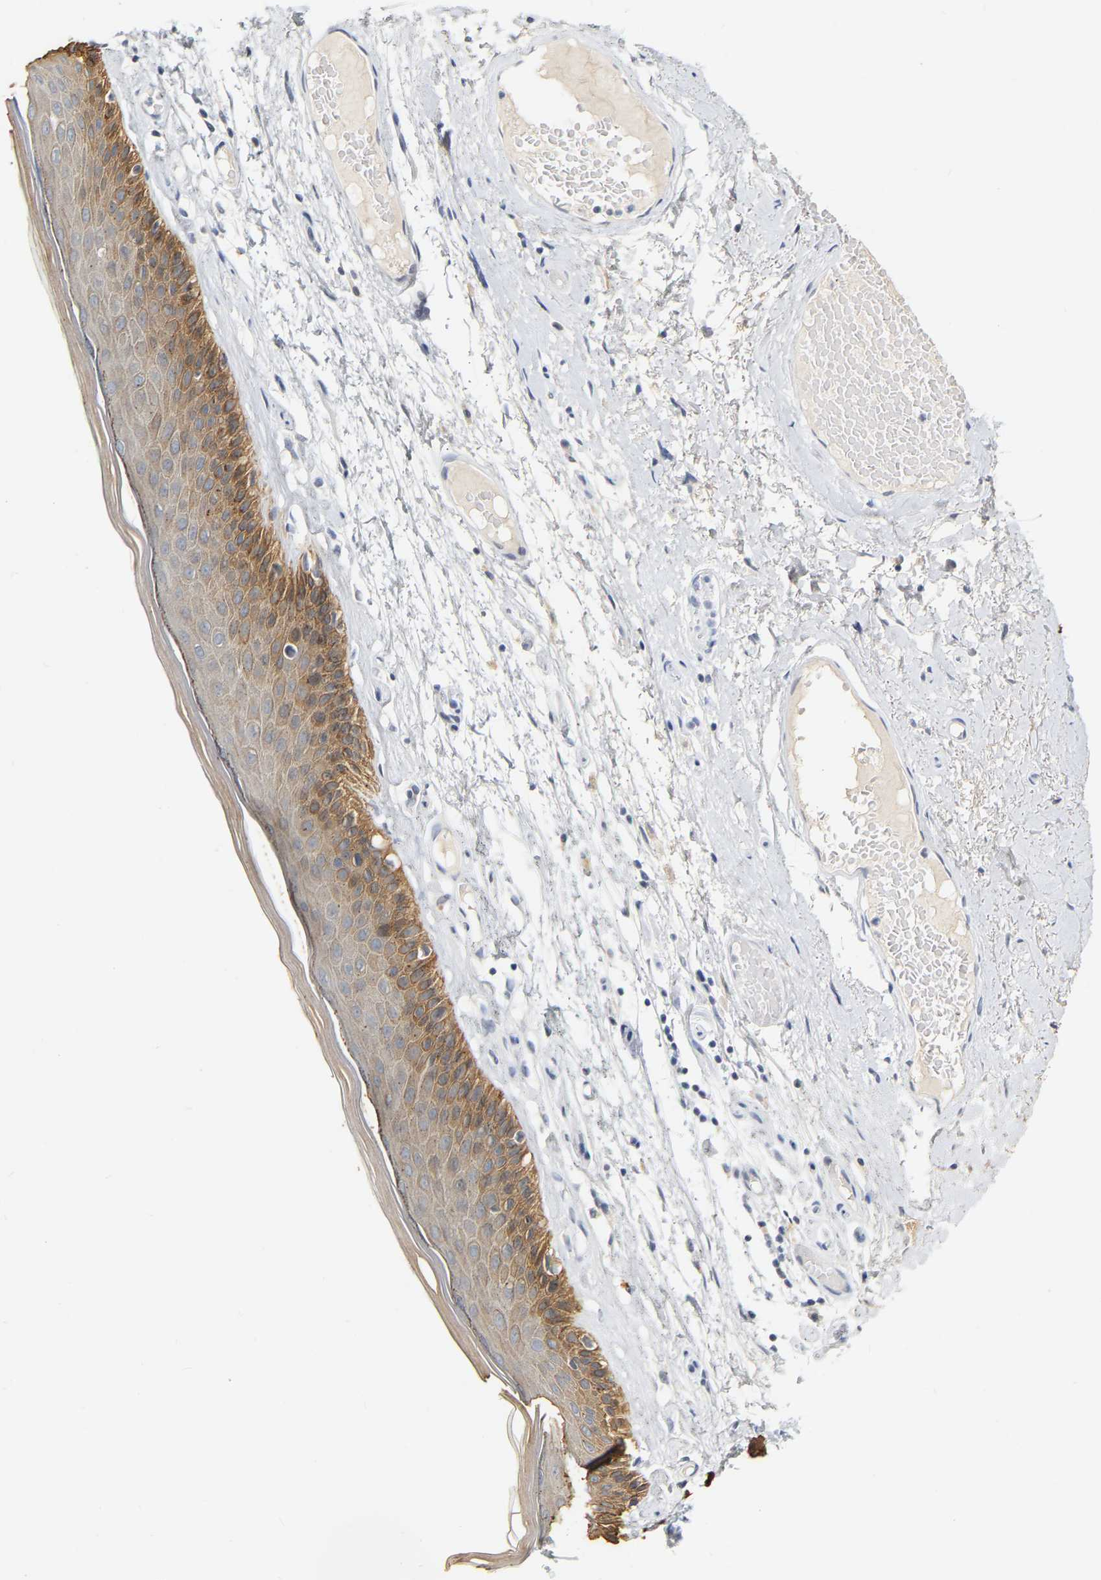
{"staining": {"intensity": "moderate", "quantity": "25%-75%", "location": "cytoplasmic/membranous"}, "tissue": "skin", "cell_type": "Epidermal cells", "image_type": "normal", "snomed": [{"axis": "morphology", "description": "Normal tissue, NOS"}, {"axis": "topography", "description": "Vulva"}], "caption": "A high-resolution image shows immunohistochemistry (IHC) staining of normal skin, which exhibits moderate cytoplasmic/membranous positivity in approximately 25%-75% of epidermal cells. (DAB IHC, brown staining for protein, blue staining for nuclei).", "gene": "KRT76", "patient": {"sex": "female", "age": 73}}